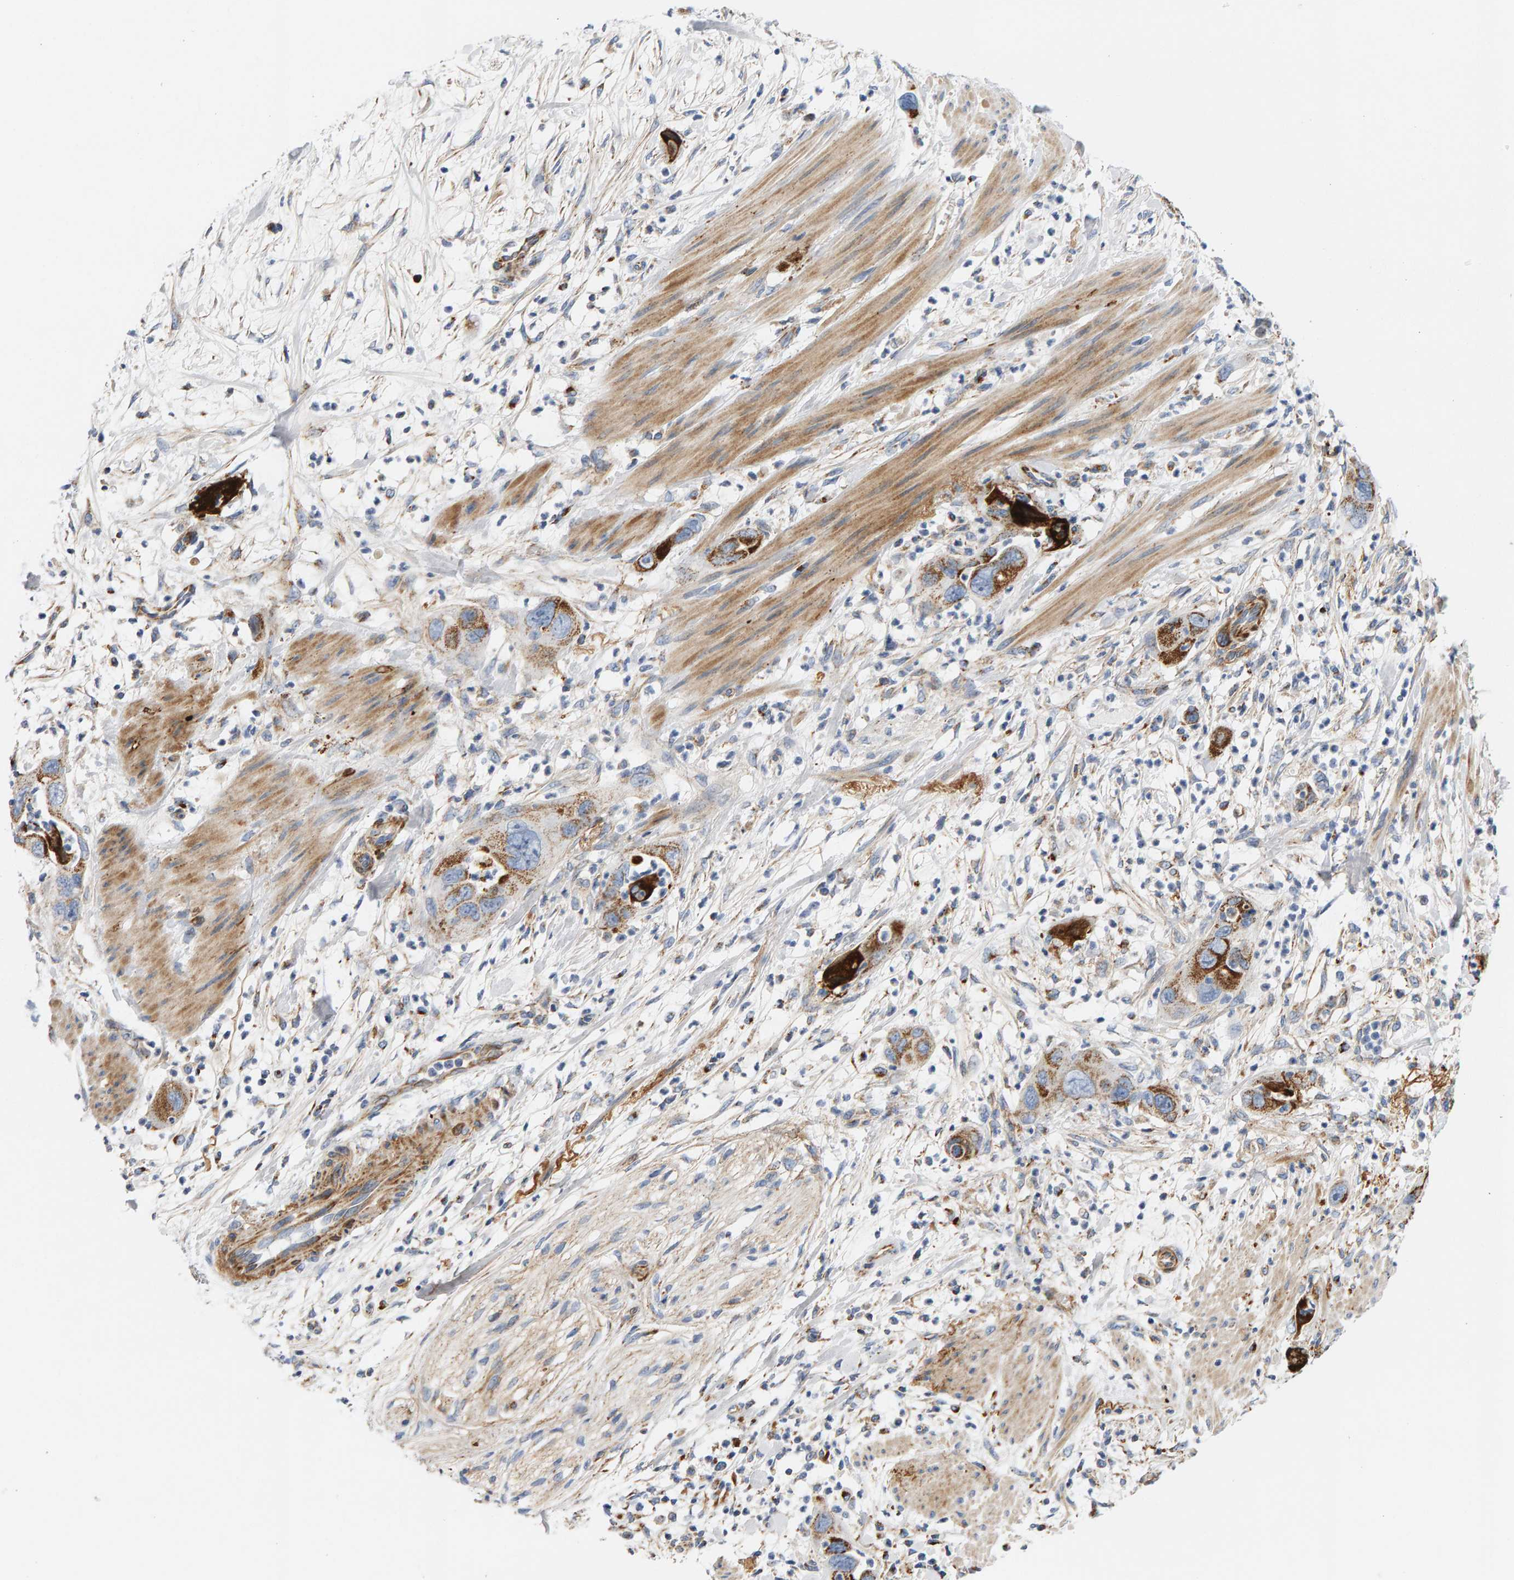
{"staining": {"intensity": "strong", "quantity": ">75%", "location": "cytoplasmic/membranous"}, "tissue": "pancreatic cancer", "cell_type": "Tumor cells", "image_type": "cancer", "snomed": [{"axis": "morphology", "description": "Adenocarcinoma, NOS"}, {"axis": "topography", "description": "Pancreas"}], "caption": "DAB (3,3'-diaminobenzidine) immunohistochemical staining of pancreatic adenocarcinoma shows strong cytoplasmic/membranous protein positivity in about >75% of tumor cells. (DAB IHC with brightfield microscopy, high magnification).", "gene": "GGTA1", "patient": {"sex": "female", "age": 71}}